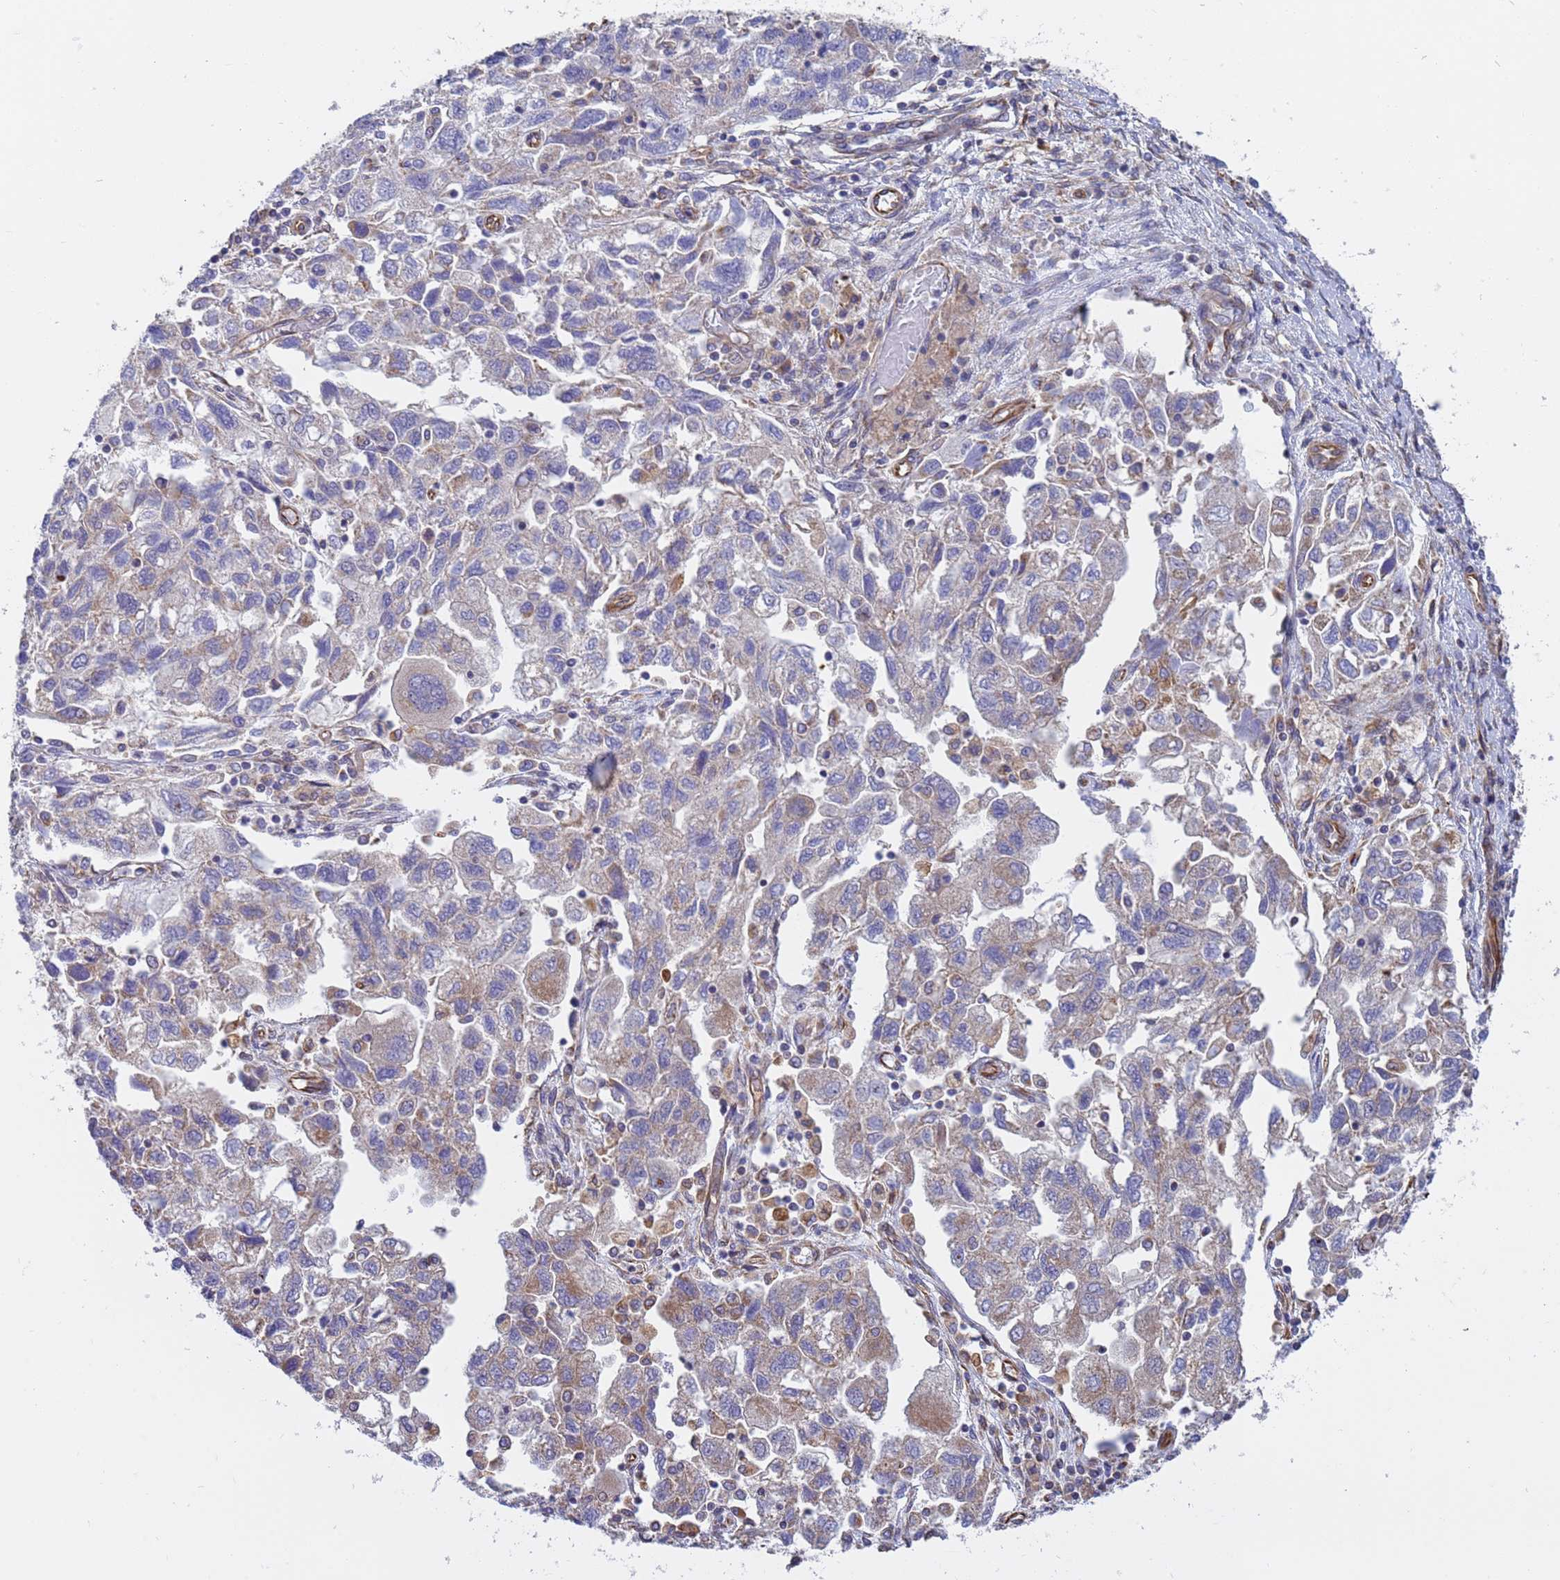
{"staining": {"intensity": "weak", "quantity": "<25%", "location": "cytoplasmic/membranous"}, "tissue": "ovarian cancer", "cell_type": "Tumor cells", "image_type": "cancer", "snomed": [{"axis": "morphology", "description": "Carcinoma, NOS"}, {"axis": "morphology", "description": "Cystadenocarcinoma, serous, NOS"}, {"axis": "topography", "description": "Ovary"}], "caption": "The image displays no staining of tumor cells in ovarian carcinoma.", "gene": "NUDT12", "patient": {"sex": "female", "age": 69}}